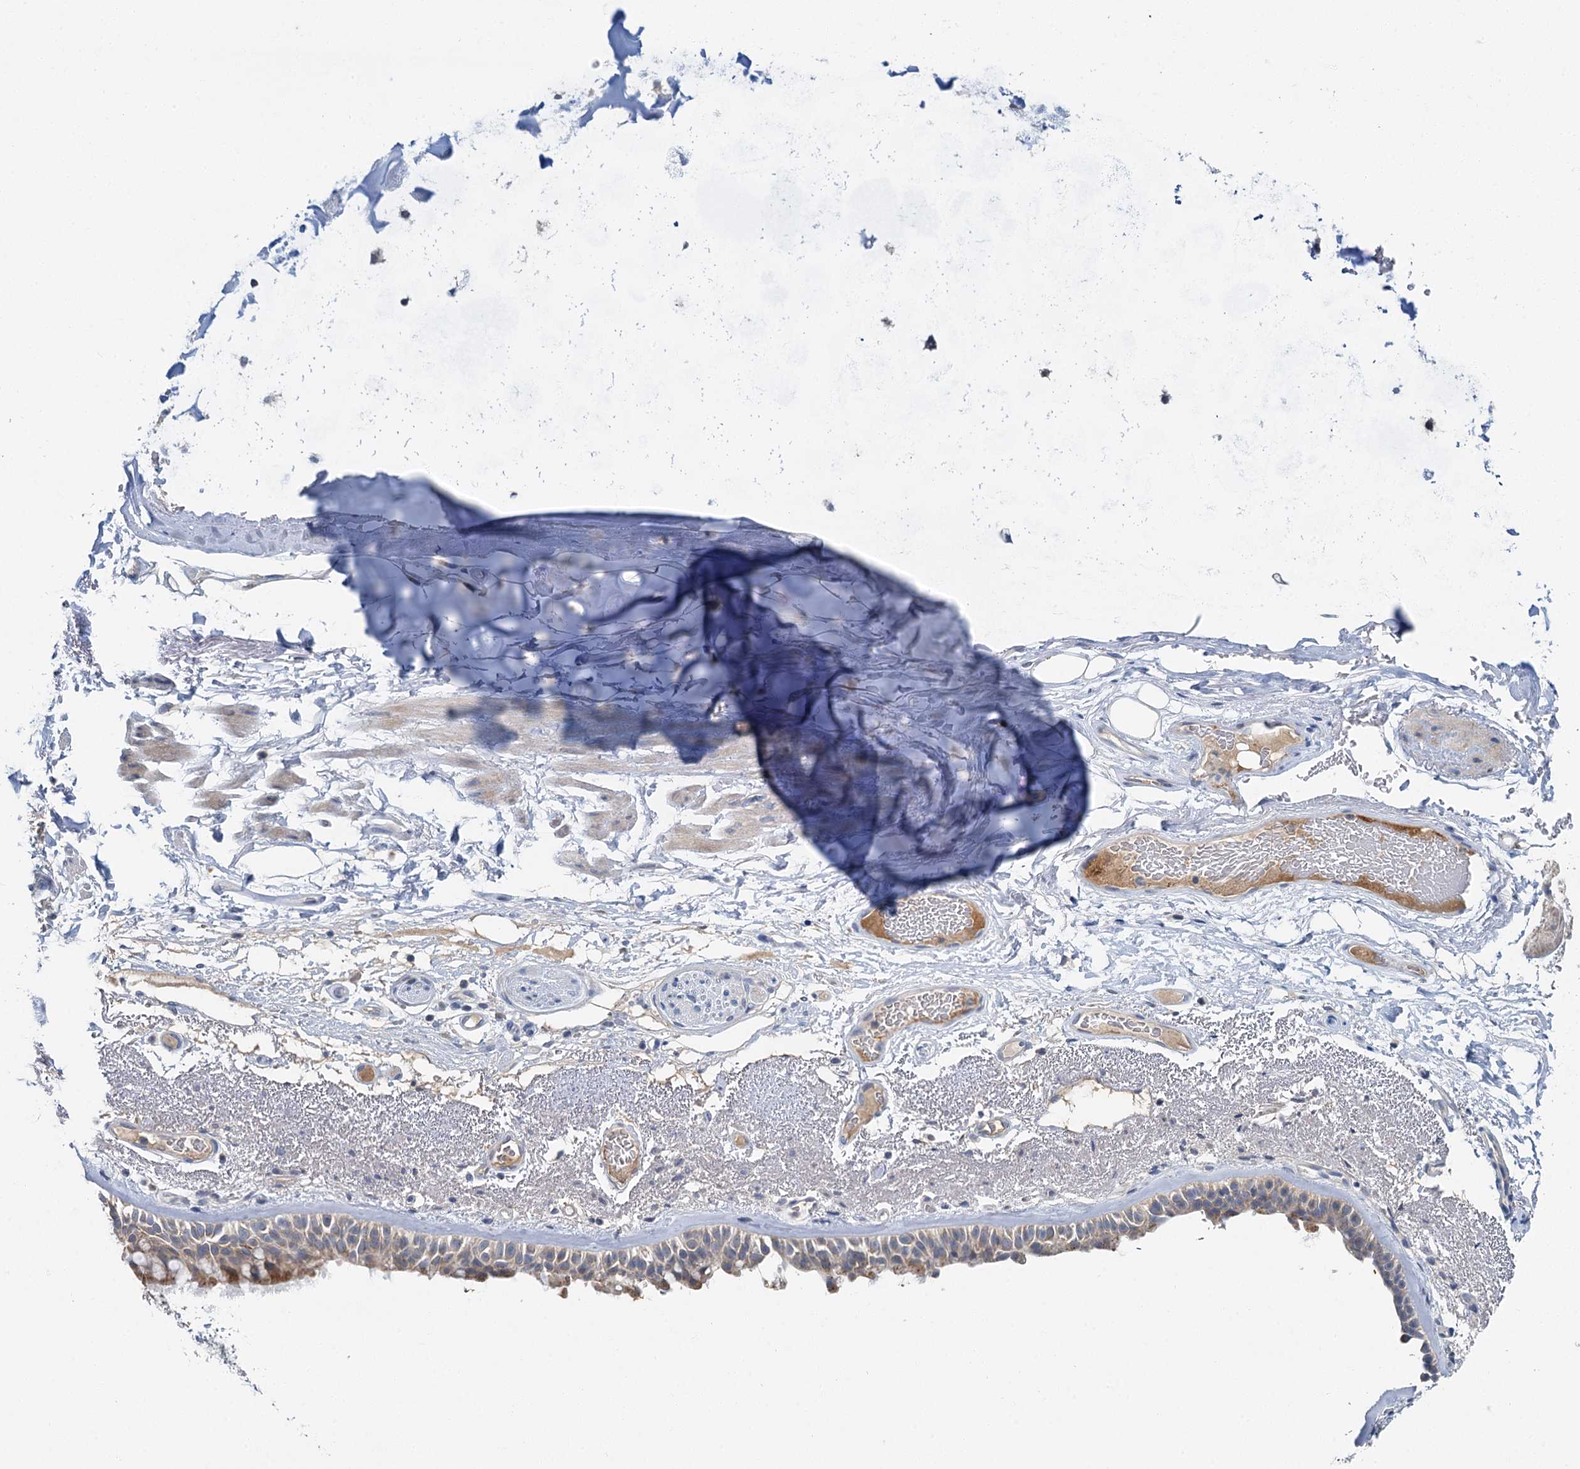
{"staining": {"intensity": "weak", "quantity": "<25%", "location": "cytoplasmic/membranous"}, "tissue": "bronchus", "cell_type": "Respiratory epithelial cells", "image_type": "normal", "snomed": [{"axis": "morphology", "description": "Normal tissue, NOS"}, {"axis": "morphology", "description": "Squamous cell carcinoma, NOS"}, {"axis": "topography", "description": "Lymph node"}, {"axis": "topography", "description": "Bronchus"}, {"axis": "topography", "description": "Lung"}], "caption": "DAB immunohistochemical staining of unremarkable human bronchus demonstrates no significant staining in respiratory epithelial cells.", "gene": "SPINK9", "patient": {"sex": "male", "age": 66}}